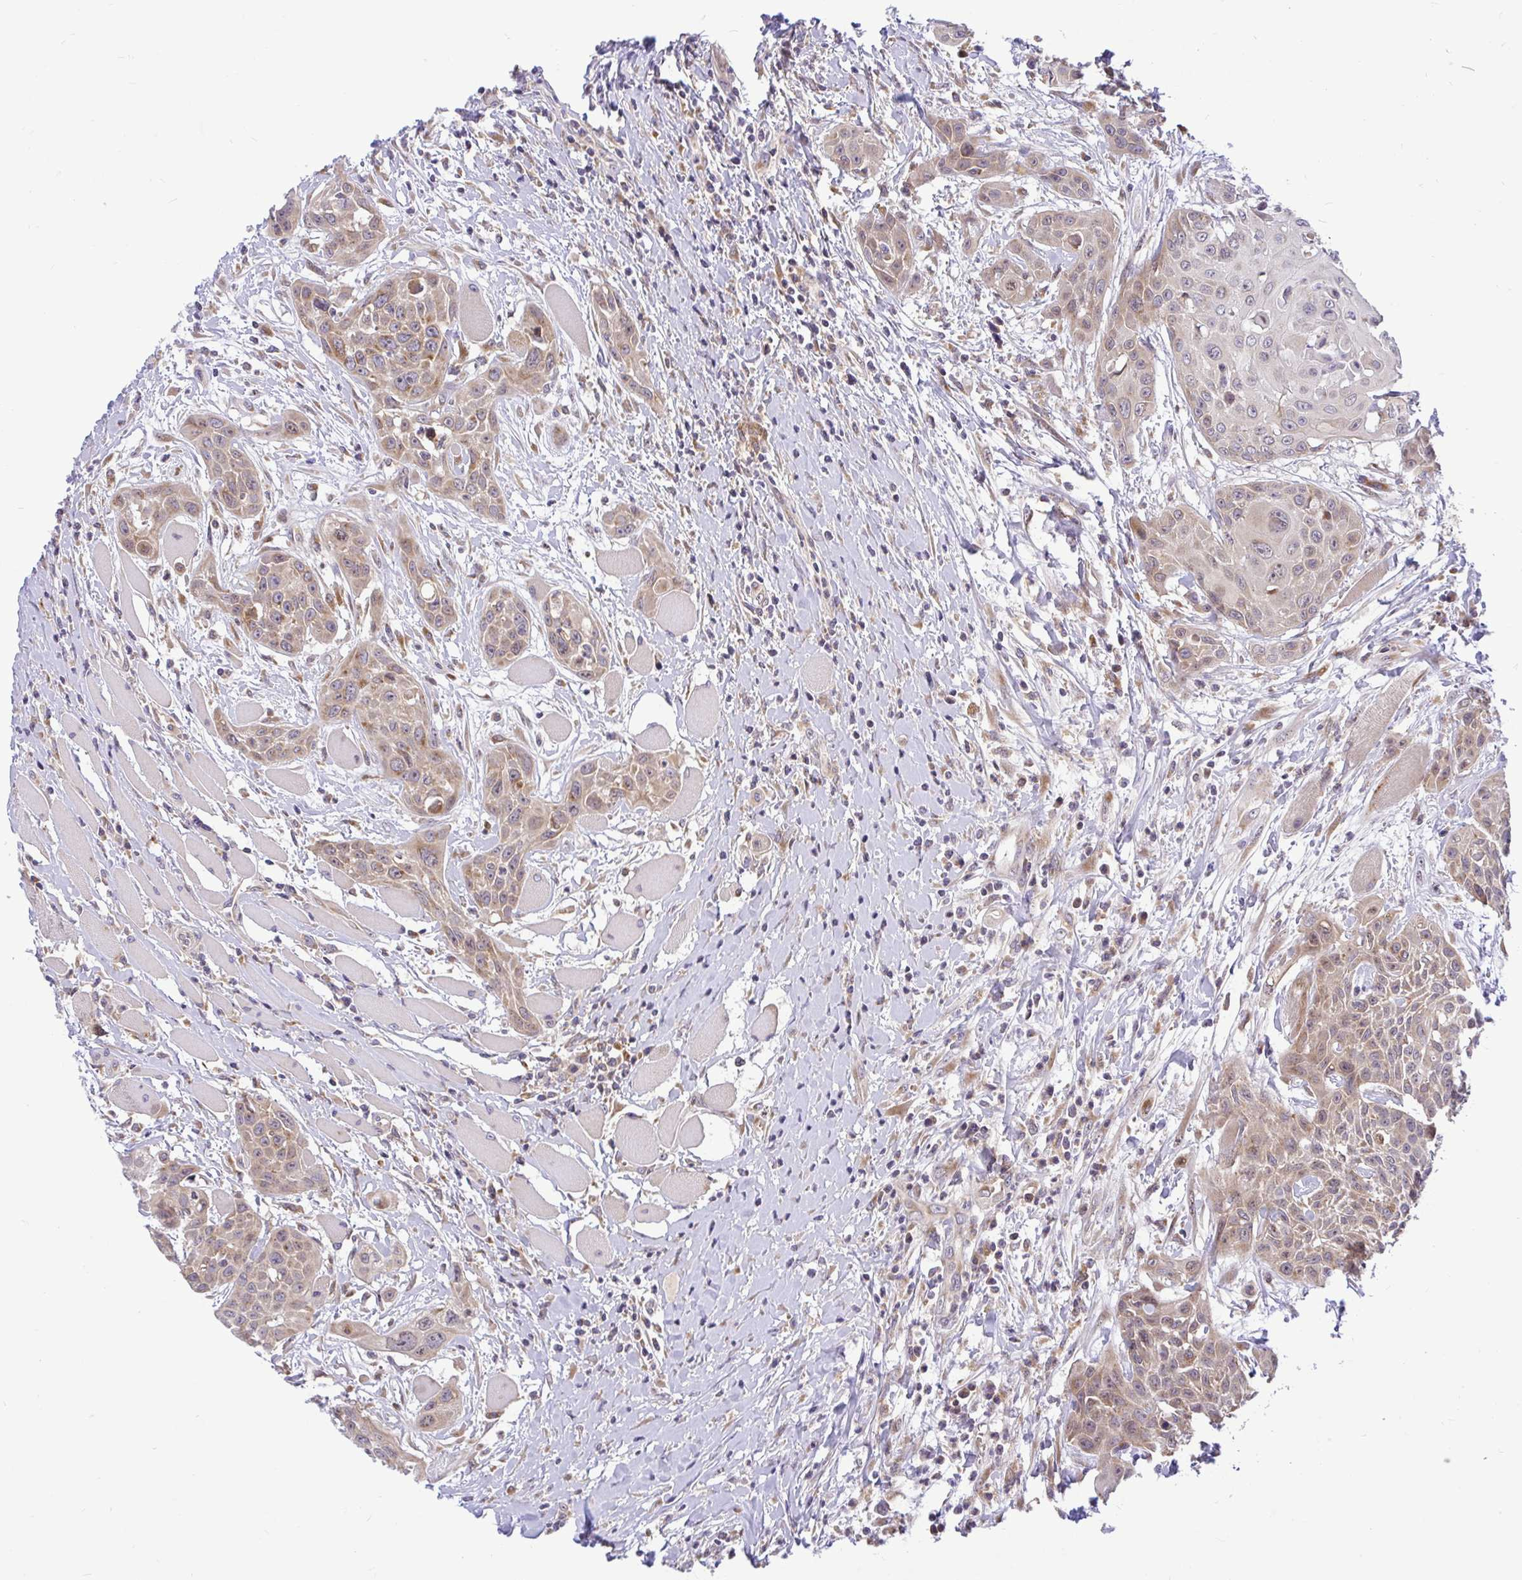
{"staining": {"intensity": "weak", "quantity": ">75%", "location": "cytoplasmic/membranous"}, "tissue": "head and neck cancer", "cell_type": "Tumor cells", "image_type": "cancer", "snomed": [{"axis": "morphology", "description": "Squamous cell carcinoma, NOS"}, {"axis": "topography", "description": "Head-Neck"}], "caption": "A low amount of weak cytoplasmic/membranous positivity is present in approximately >75% of tumor cells in head and neck squamous cell carcinoma tissue.", "gene": "VTI1B", "patient": {"sex": "female", "age": 73}}